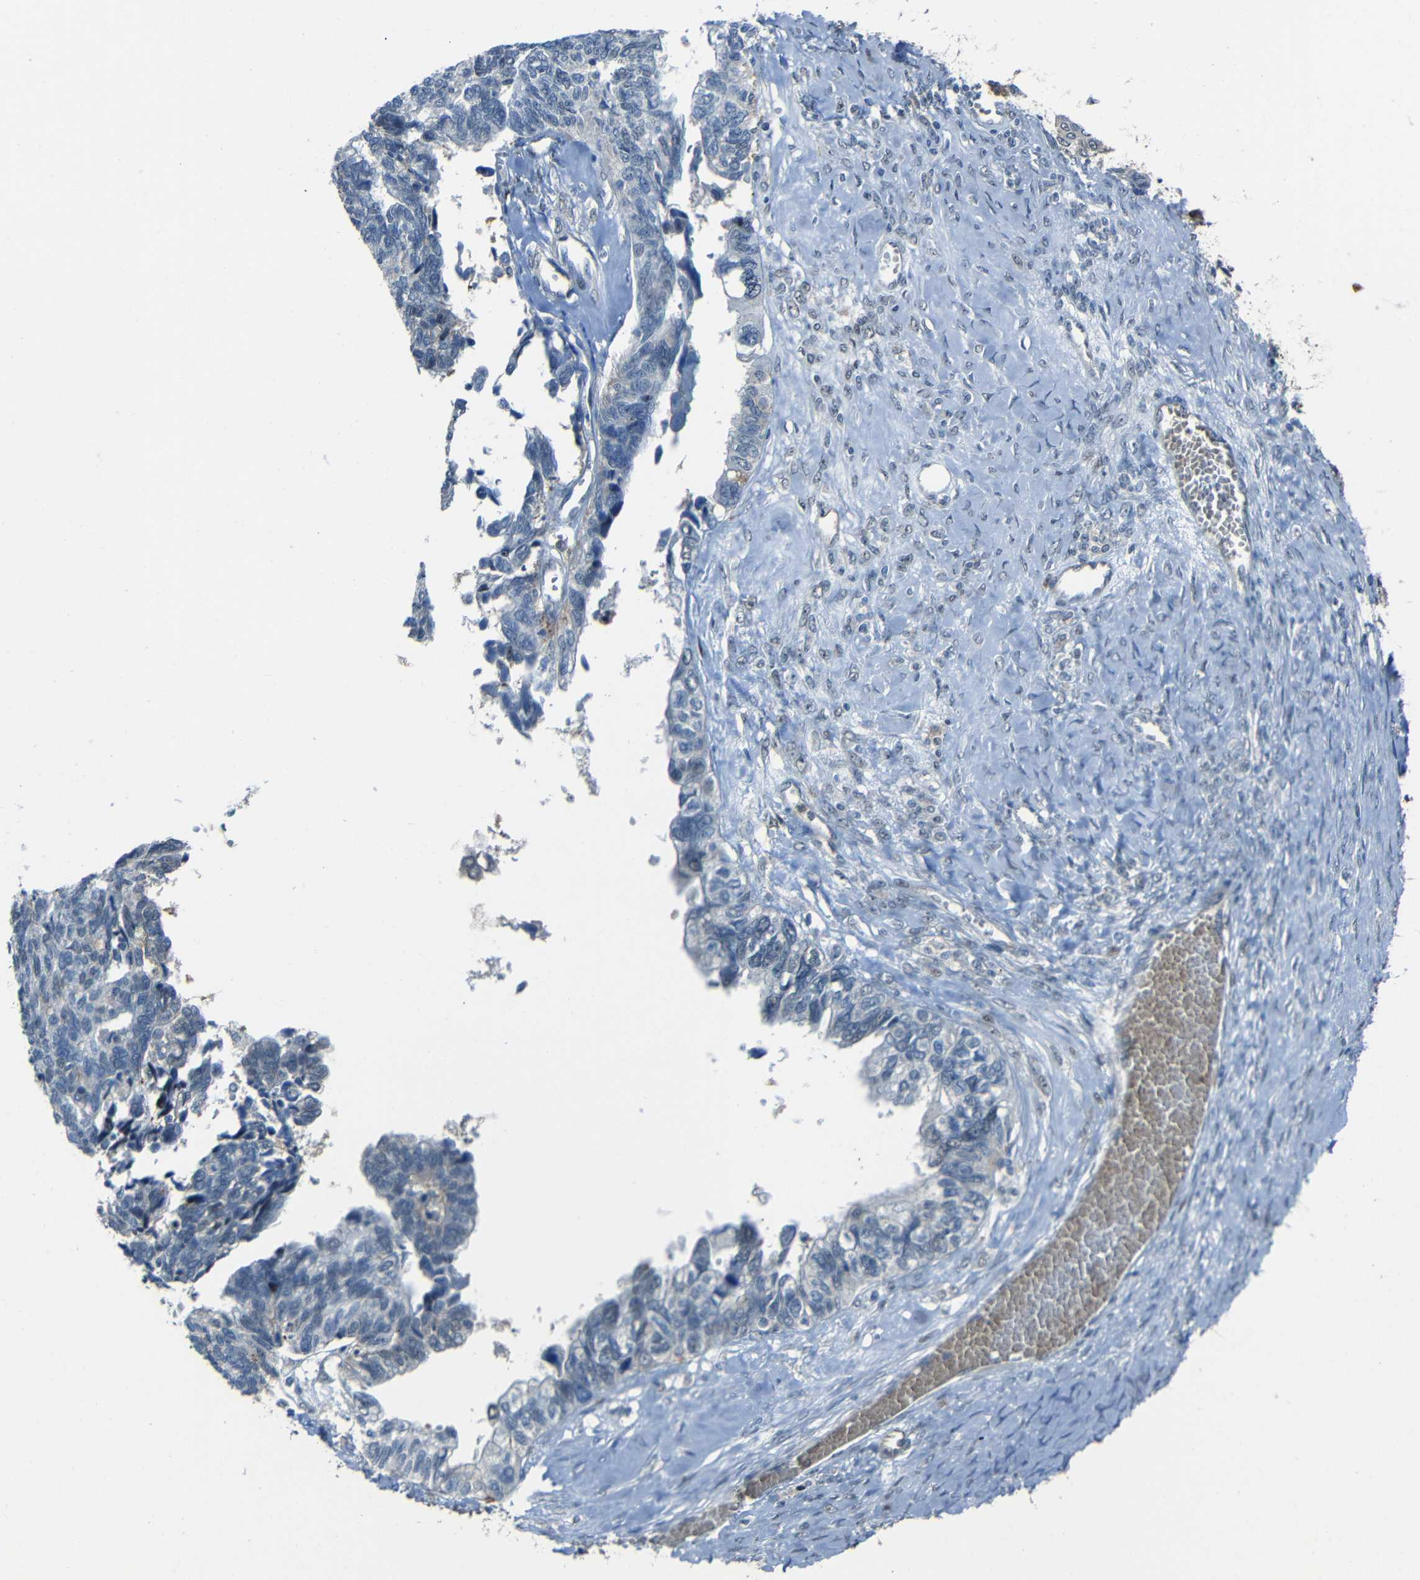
{"staining": {"intensity": "moderate", "quantity": "<25%", "location": "cytoplasmic/membranous"}, "tissue": "ovarian cancer", "cell_type": "Tumor cells", "image_type": "cancer", "snomed": [{"axis": "morphology", "description": "Cystadenocarcinoma, serous, NOS"}, {"axis": "topography", "description": "Ovary"}], "caption": "Immunohistochemical staining of ovarian cancer (serous cystadenocarcinoma) displays low levels of moderate cytoplasmic/membranous protein staining in about <25% of tumor cells. Using DAB (3,3'-diaminobenzidine) (brown) and hematoxylin (blue) stains, captured at high magnification using brightfield microscopy.", "gene": "DNAJC5", "patient": {"sex": "female", "age": 79}}